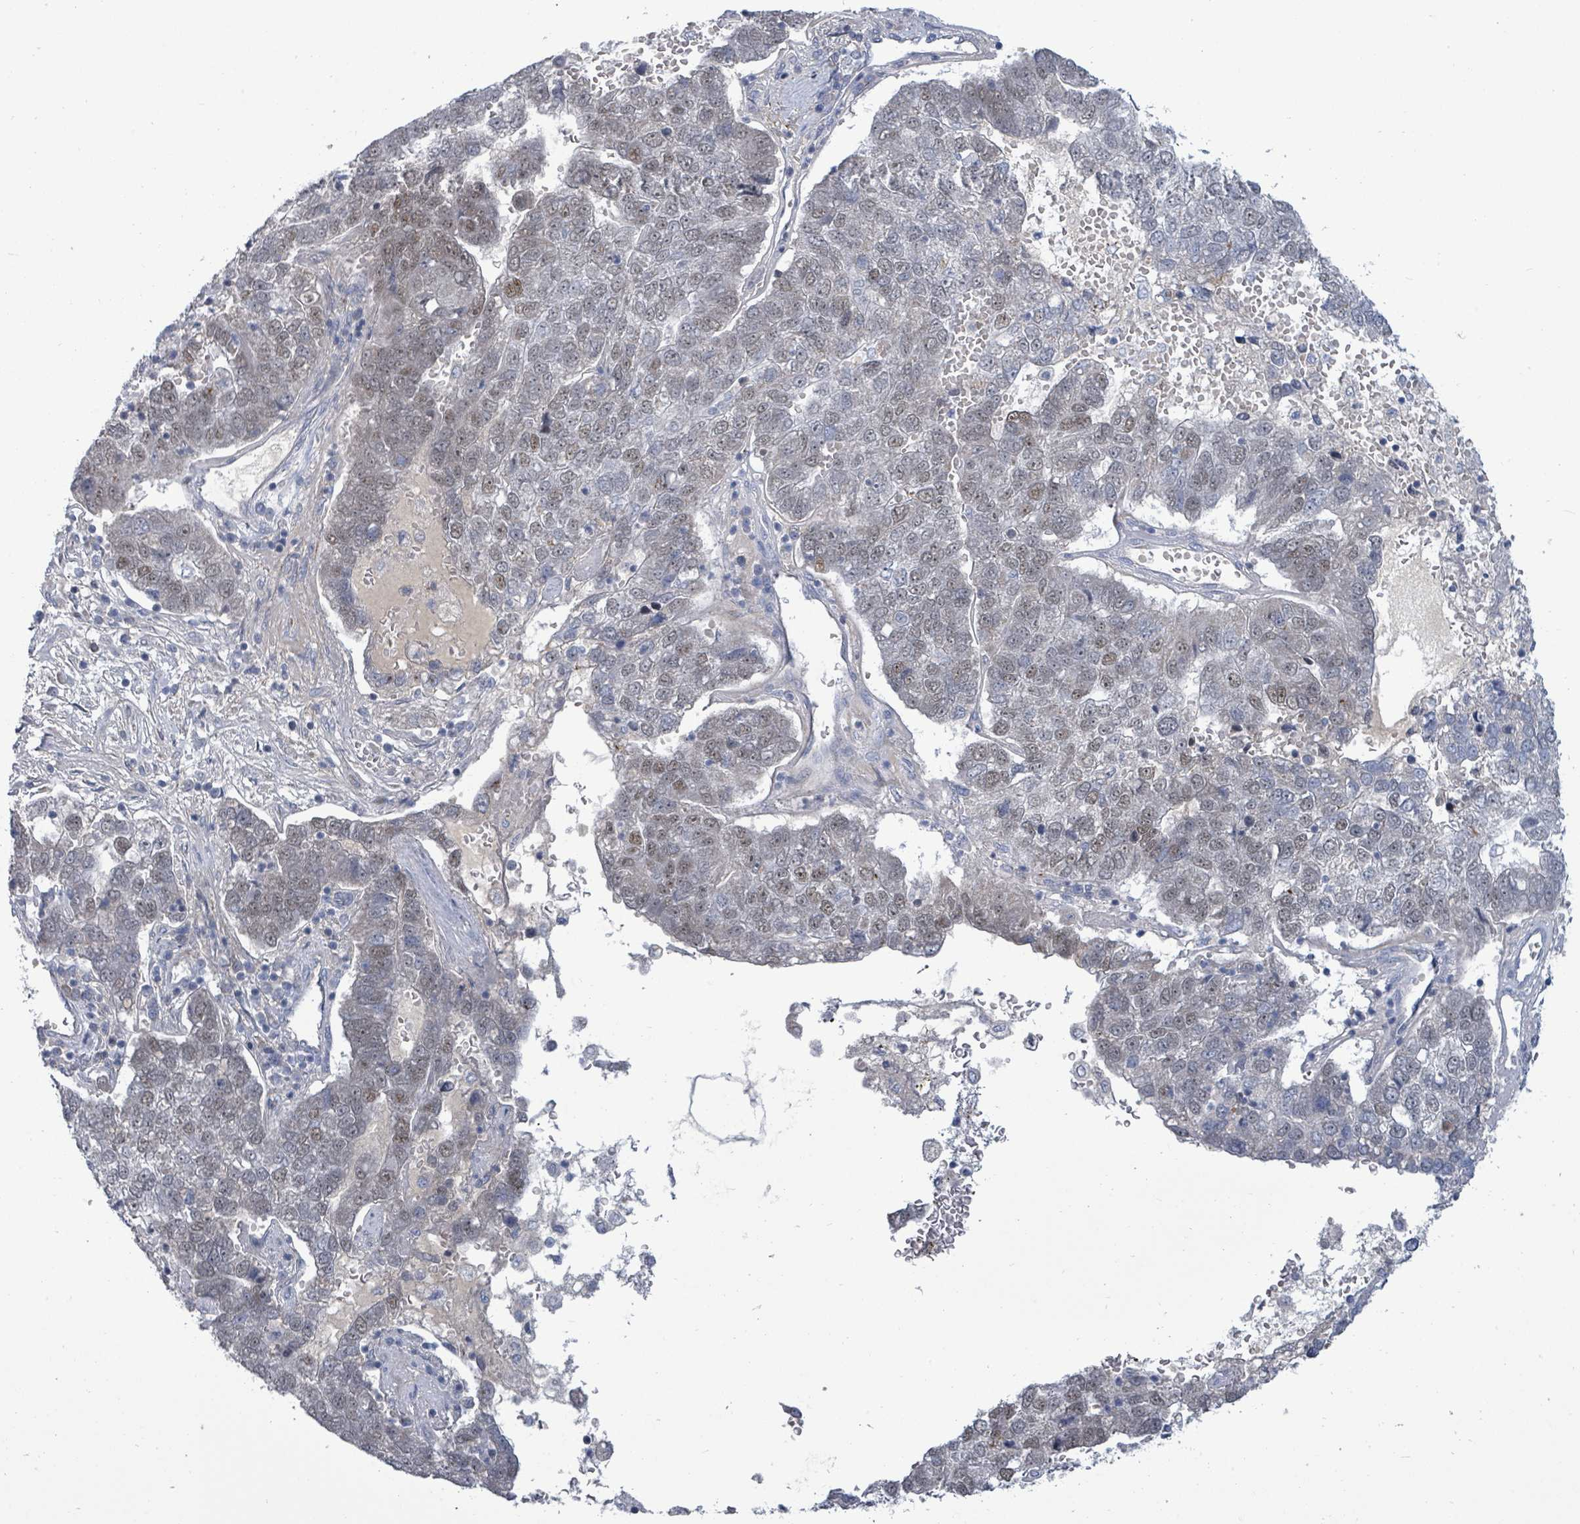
{"staining": {"intensity": "weak", "quantity": "25%-75%", "location": "nuclear"}, "tissue": "pancreatic cancer", "cell_type": "Tumor cells", "image_type": "cancer", "snomed": [{"axis": "morphology", "description": "Adenocarcinoma, NOS"}, {"axis": "topography", "description": "Pancreas"}], "caption": "Immunohistochemistry (IHC) staining of pancreatic cancer, which shows low levels of weak nuclear staining in about 25%-75% of tumor cells indicating weak nuclear protein expression. The staining was performed using DAB (brown) for protein detection and nuclei were counterstained in hematoxylin (blue).", "gene": "ZFPM1", "patient": {"sex": "female", "age": 61}}